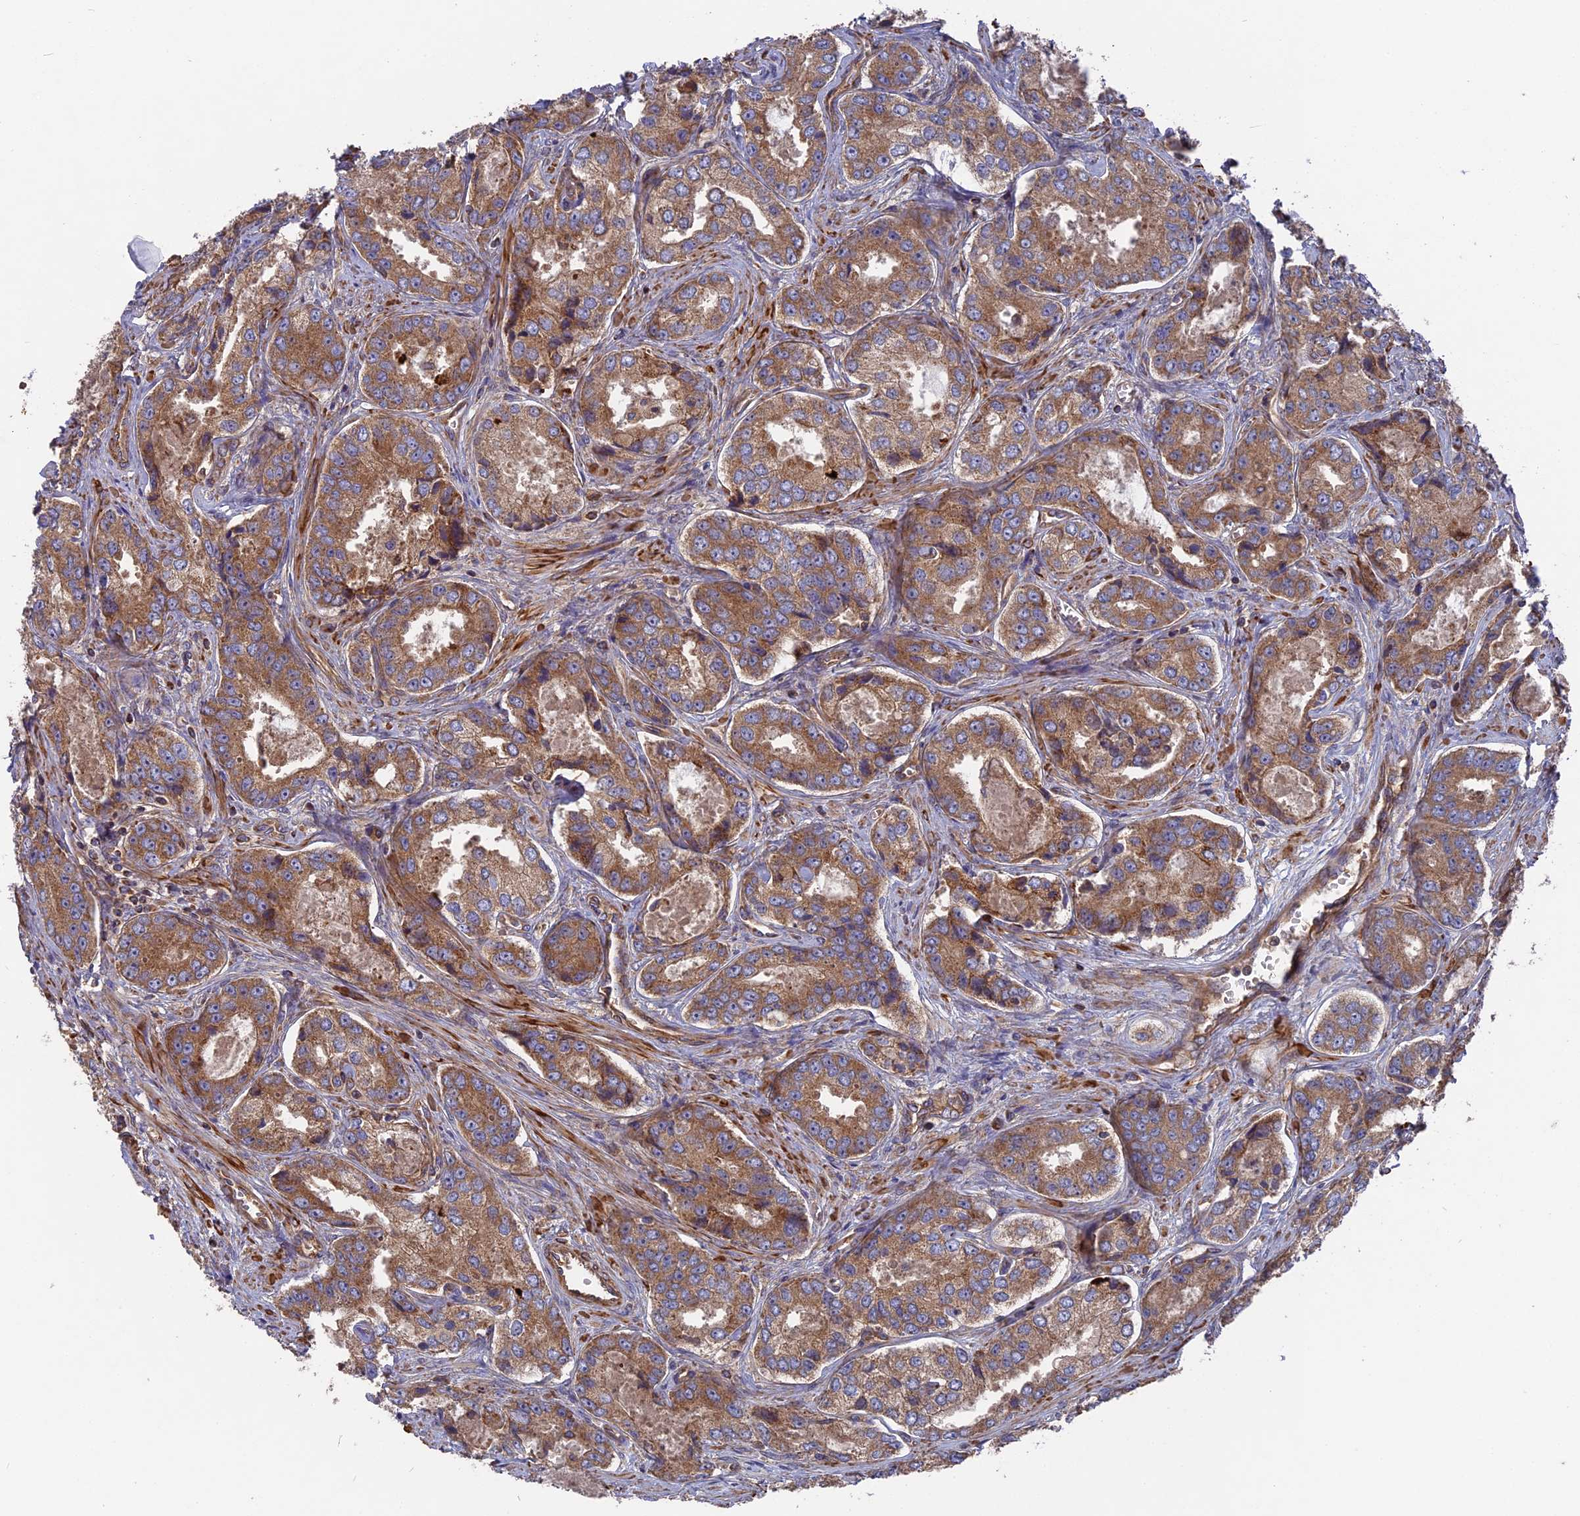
{"staining": {"intensity": "moderate", "quantity": ">75%", "location": "cytoplasmic/membranous"}, "tissue": "prostate cancer", "cell_type": "Tumor cells", "image_type": "cancer", "snomed": [{"axis": "morphology", "description": "Adenocarcinoma, Low grade"}, {"axis": "topography", "description": "Prostate"}], "caption": "A histopathology image of prostate adenocarcinoma (low-grade) stained for a protein demonstrates moderate cytoplasmic/membranous brown staining in tumor cells.", "gene": "TELO2", "patient": {"sex": "male", "age": 68}}